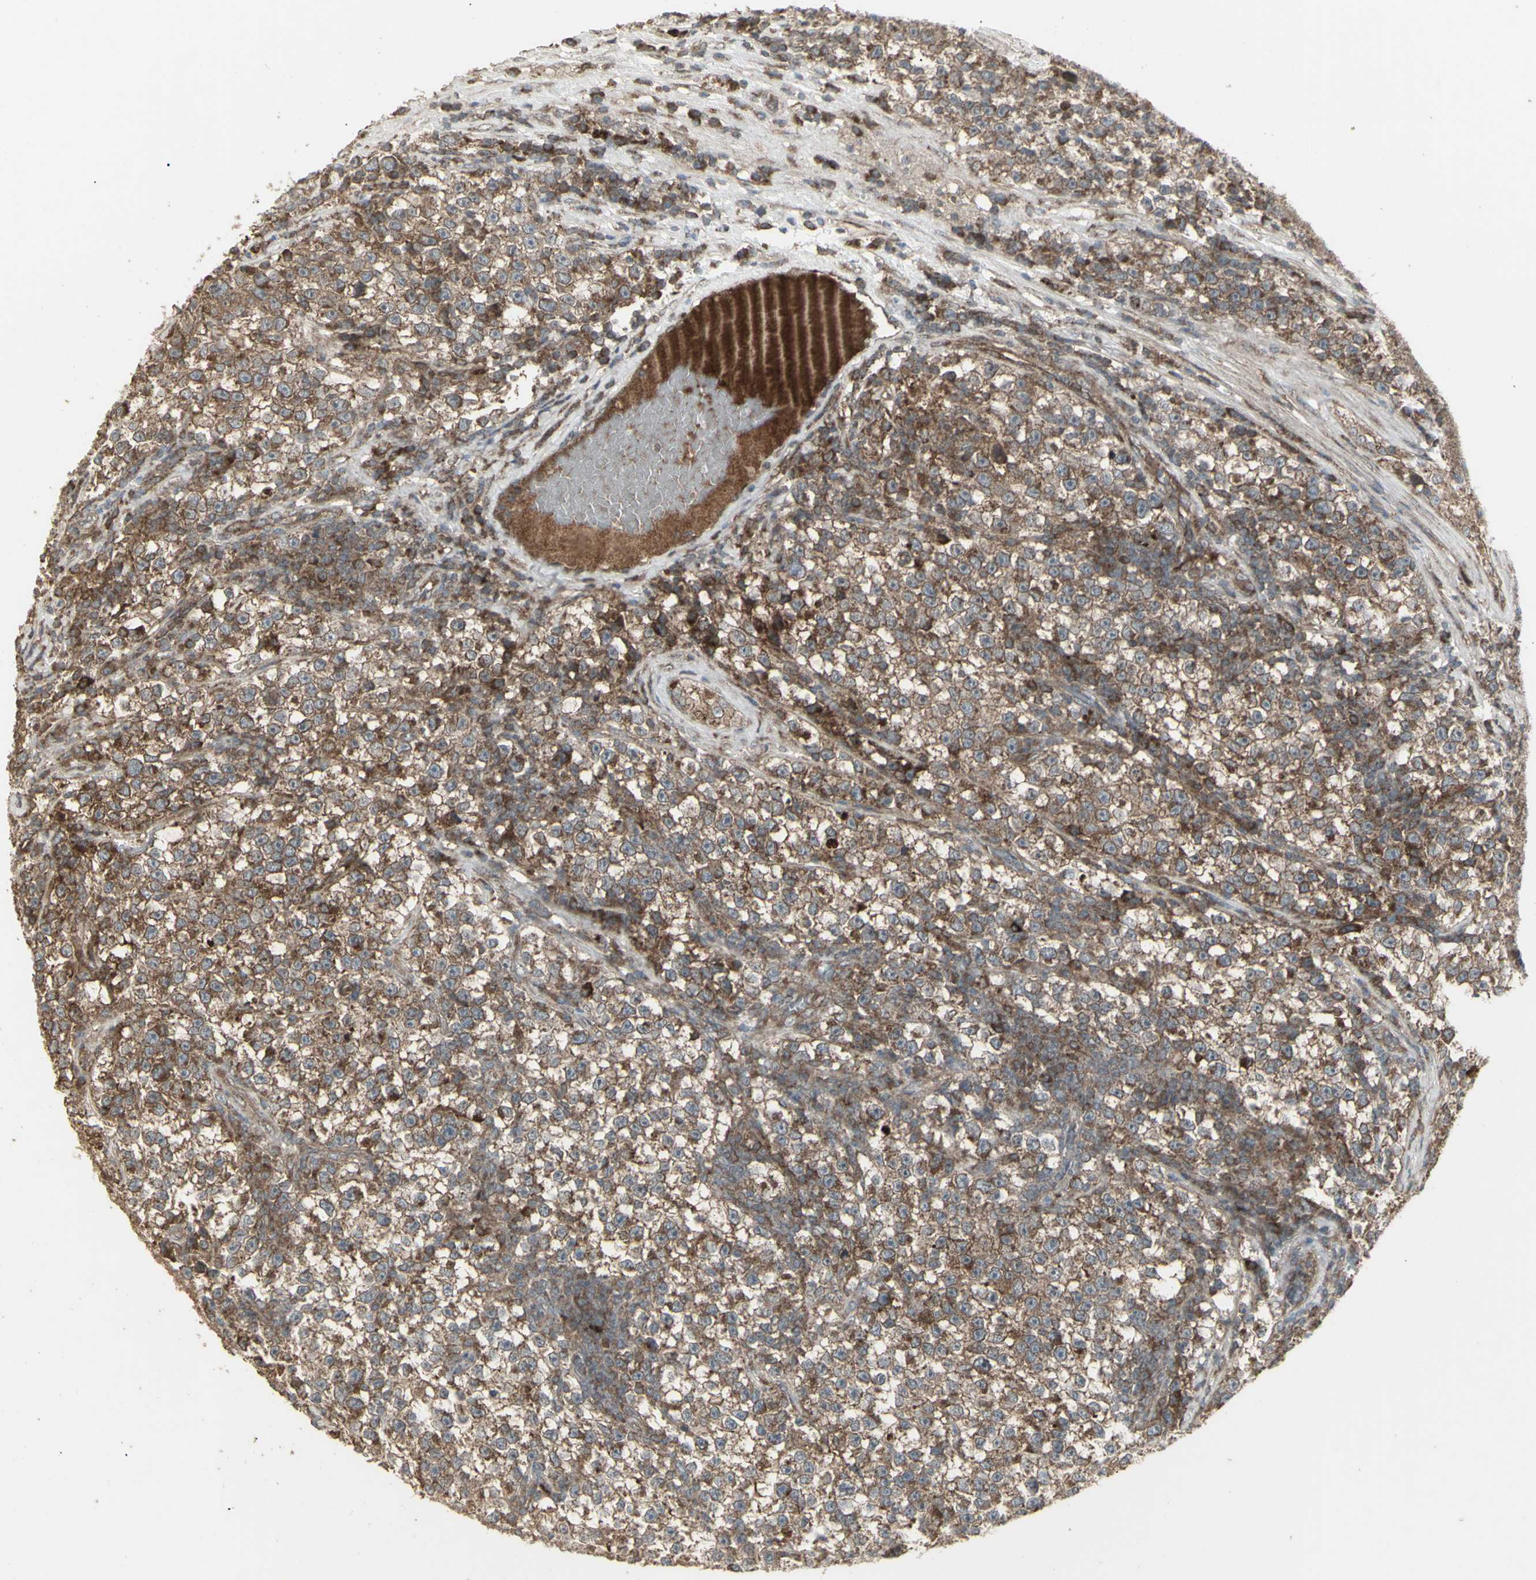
{"staining": {"intensity": "strong", "quantity": ">75%", "location": "cytoplasmic/membranous"}, "tissue": "testis cancer", "cell_type": "Tumor cells", "image_type": "cancer", "snomed": [{"axis": "morphology", "description": "Seminoma, NOS"}, {"axis": "topography", "description": "Testis"}], "caption": "Testis cancer stained for a protein (brown) exhibits strong cytoplasmic/membranous positive expression in about >75% of tumor cells.", "gene": "RNASEL", "patient": {"sex": "male", "age": 22}}